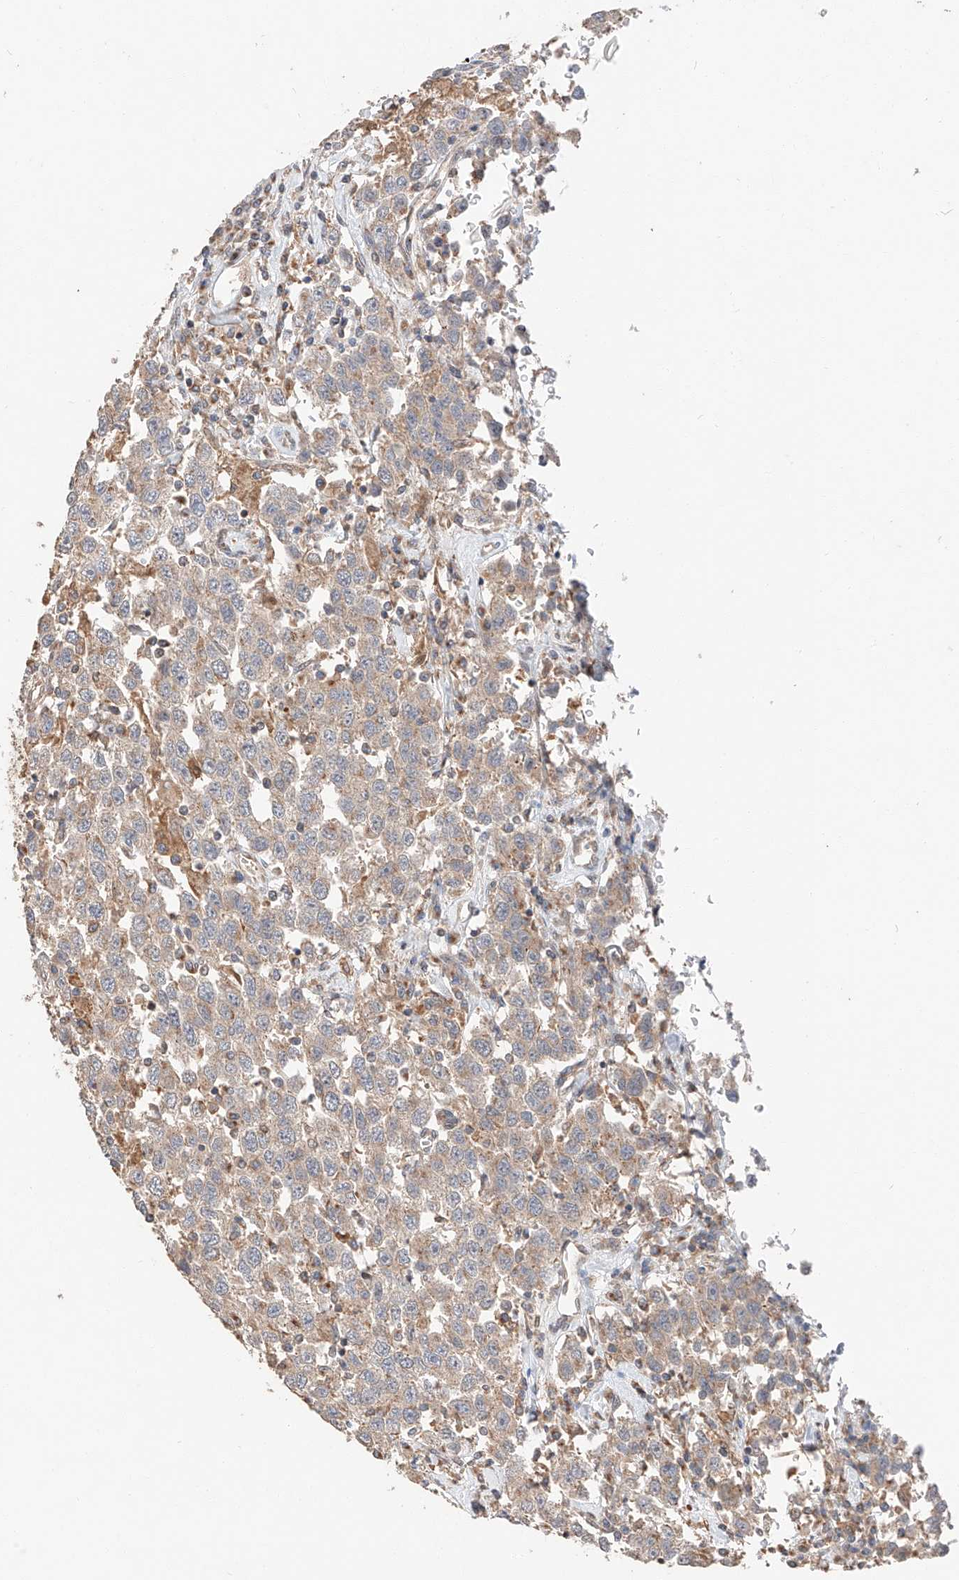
{"staining": {"intensity": "weak", "quantity": "<25%", "location": "cytoplasmic/membranous"}, "tissue": "testis cancer", "cell_type": "Tumor cells", "image_type": "cancer", "snomed": [{"axis": "morphology", "description": "Seminoma, NOS"}, {"axis": "topography", "description": "Testis"}], "caption": "This photomicrograph is of testis seminoma stained with IHC to label a protein in brown with the nuclei are counter-stained blue. There is no staining in tumor cells.", "gene": "XPNPEP1", "patient": {"sex": "male", "age": 41}}